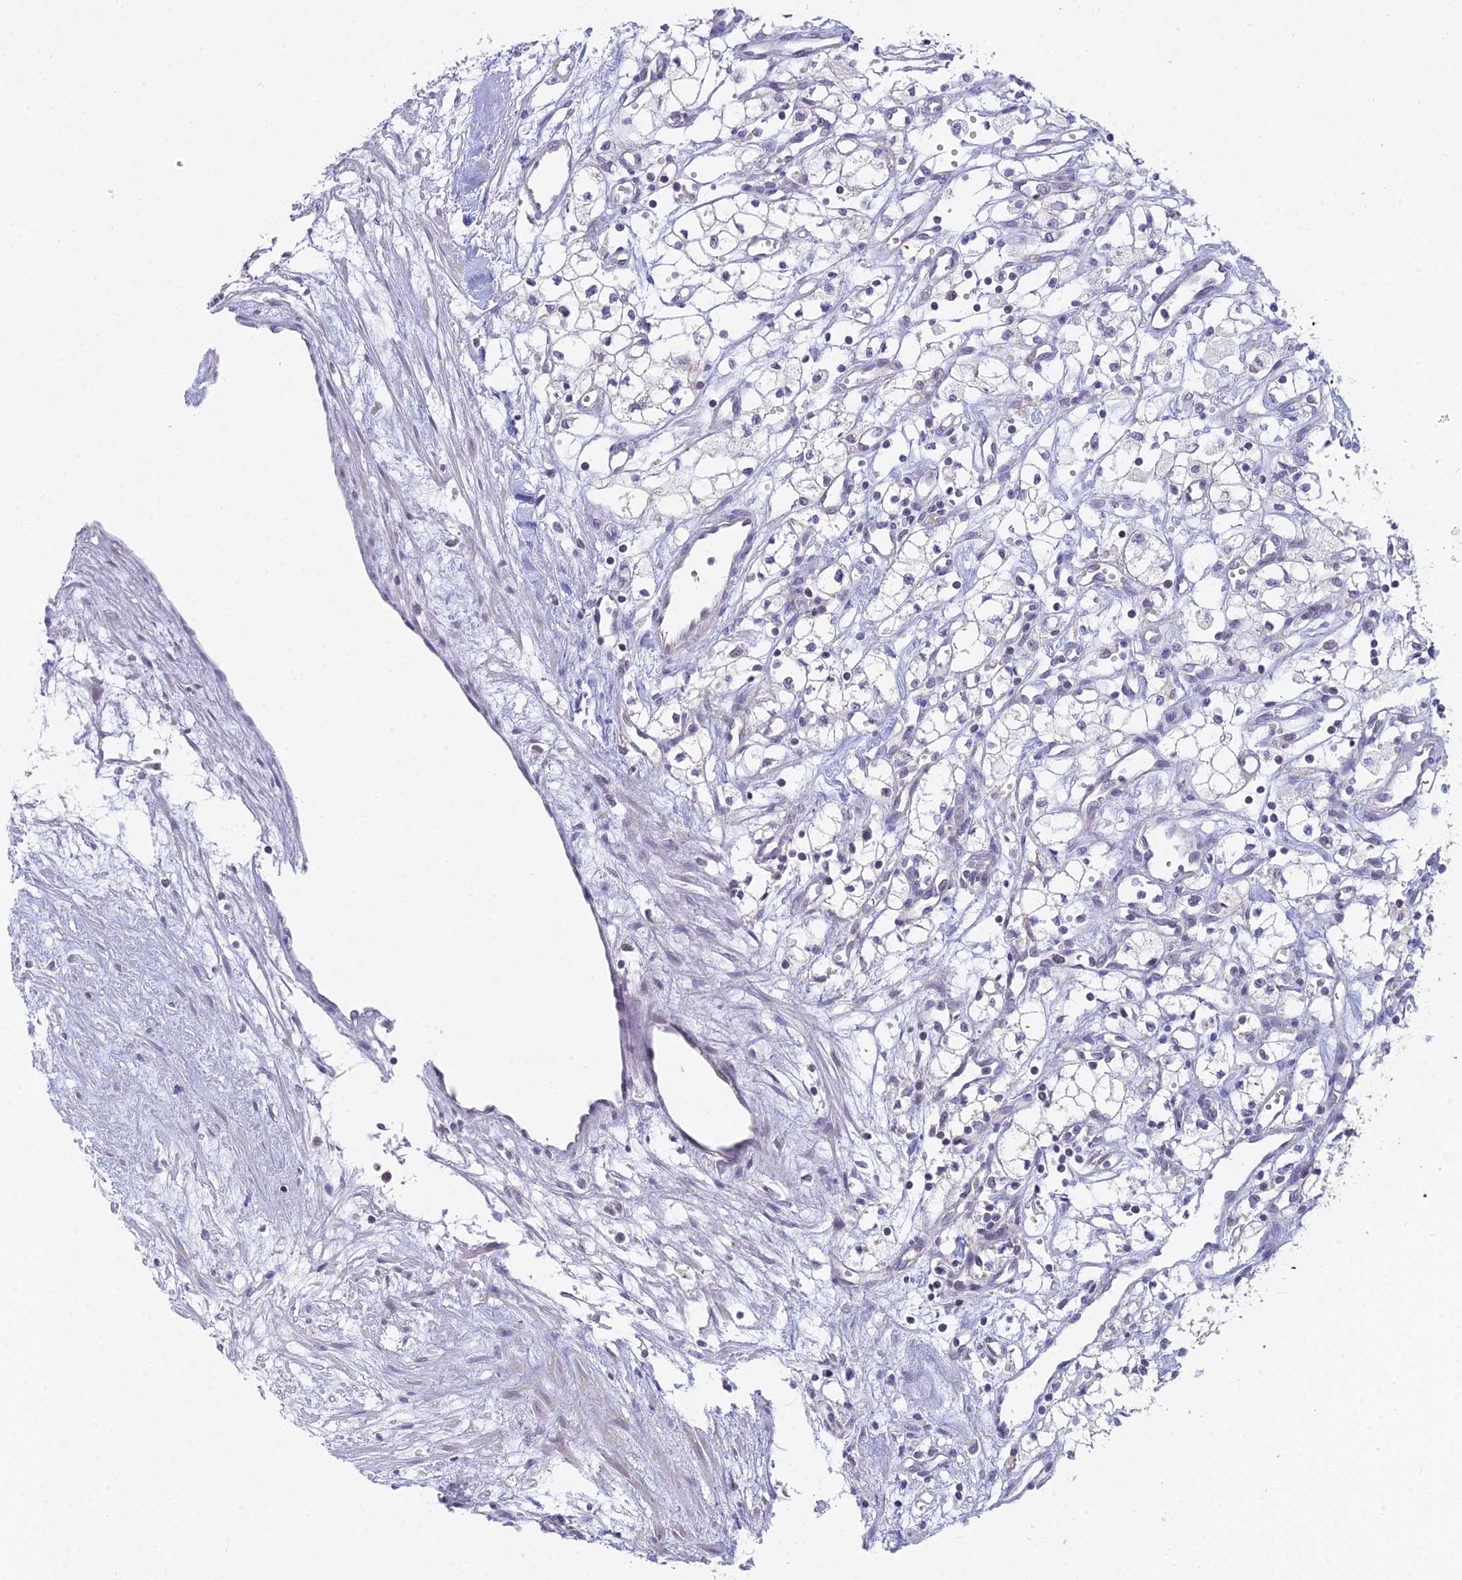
{"staining": {"intensity": "negative", "quantity": "none", "location": "none"}, "tissue": "renal cancer", "cell_type": "Tumor cells", "image_type": "cancer", "snomed": [{"axis": "morphology", "description": "Adenocarcinoma, NOS"}, {"axis": "topography", "description": "Kidney"}], "caption": "High power microscopy micrograph of an immunohistochemistry micrograph of renal adenocarcinoma, revealing no significant positivity in tumor cells.", "gene": "CFAP206", "patient": {"sex": "male", "age": 59}}